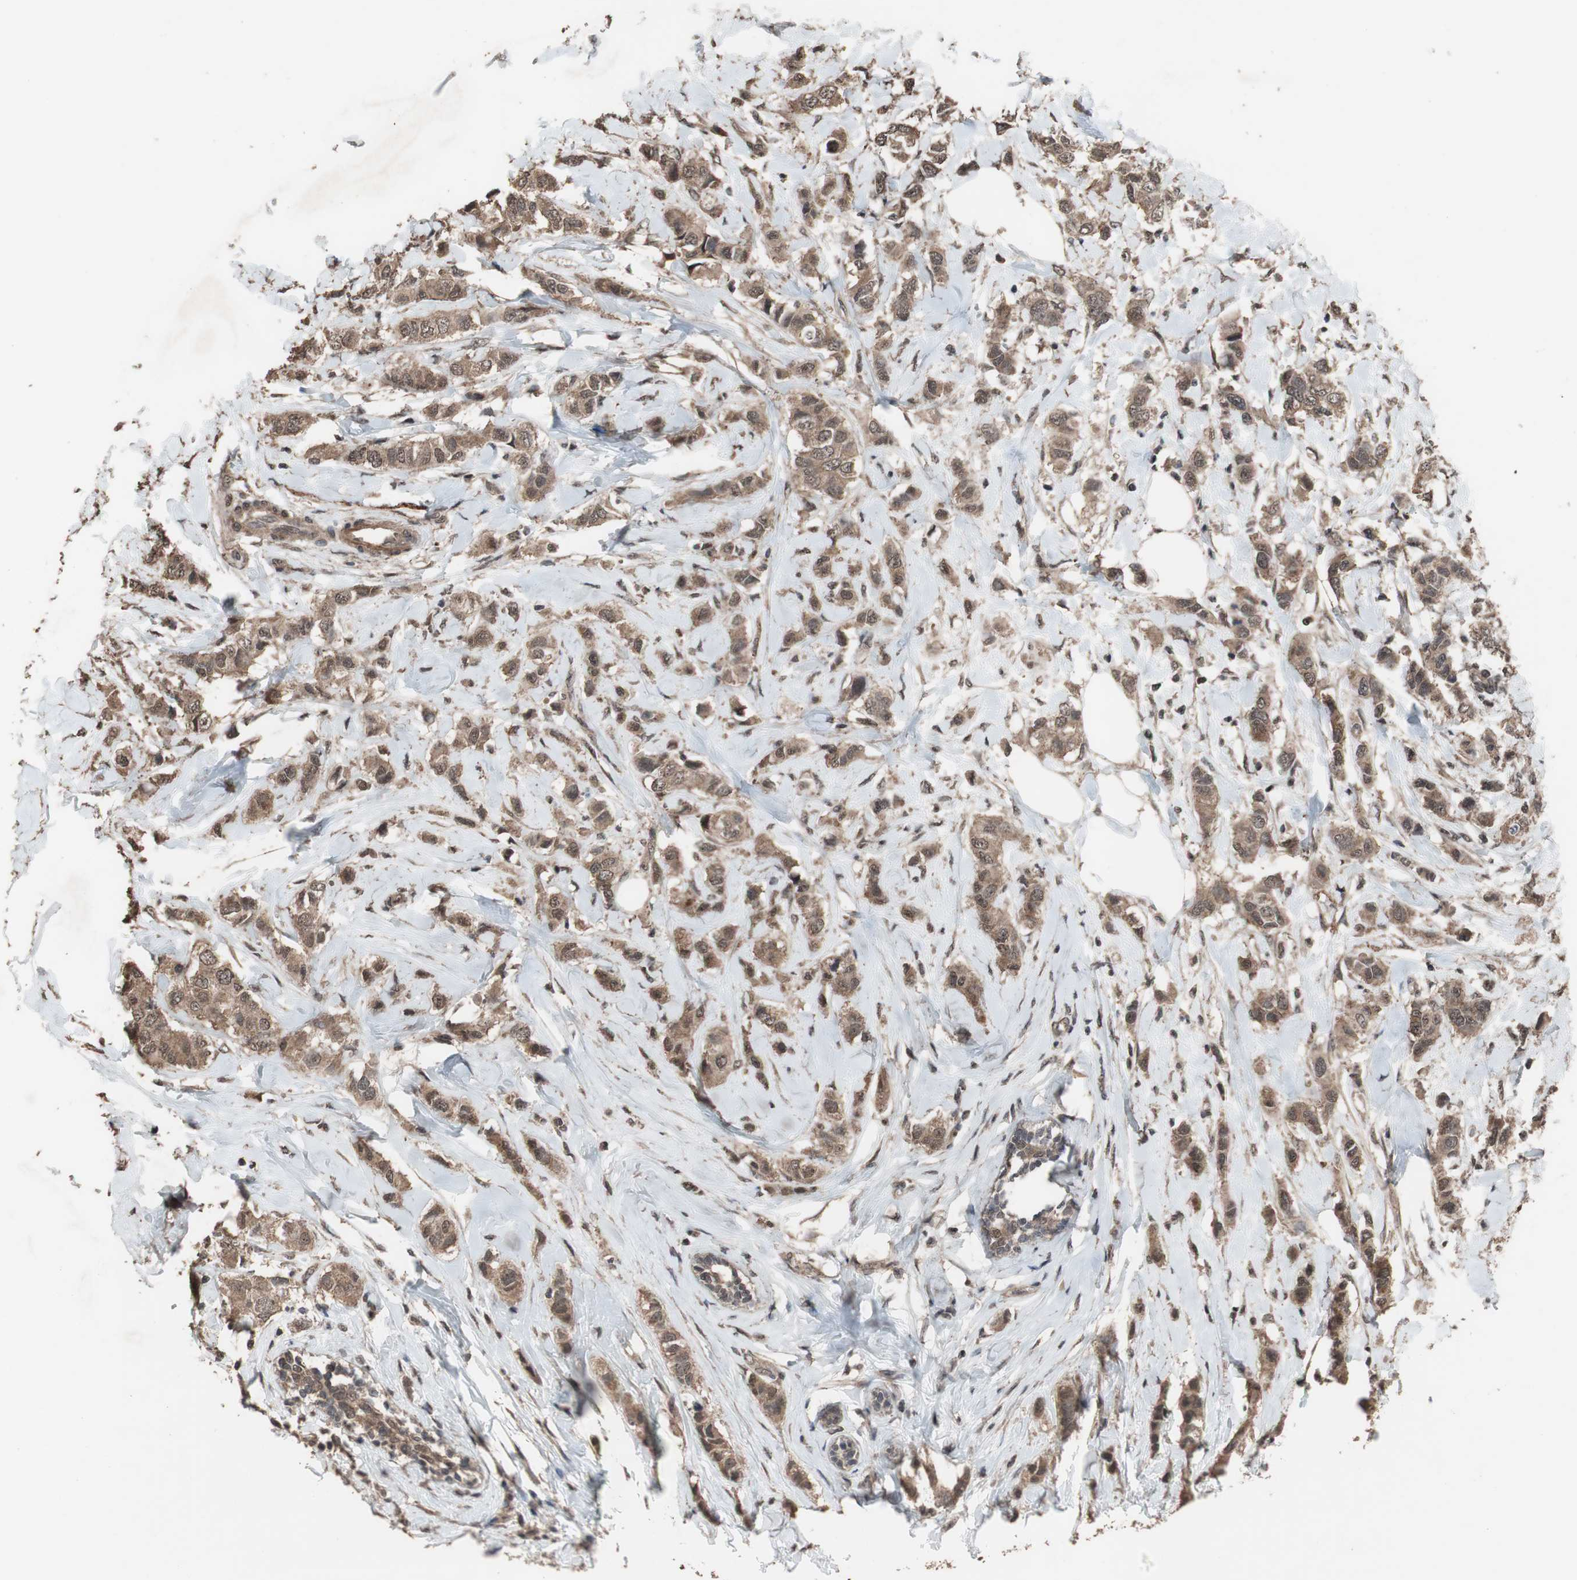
{"staining": {"intensity": "moderate", "quantity": ">75%", "location": "cytoplasmic/membranous"}, "tissue": "breast cancer", "cell_type": "Tumor cells", "image_type": "cancer", "snomed": [{"axis": "morphology", "description": "Duct carcinoma"}, {"axis": "topography", "description": "Breast"}], "caption": "Protein analysis of breast infiltrating ductal carcinoma tissue shows moderate cytoplasmic/membranous staining in about >75% of tumor cells. (IHC, brightfield microscopy, high magnification).", "gene": "KANSL1", "patient": {"sex": "female", "age": 50}}